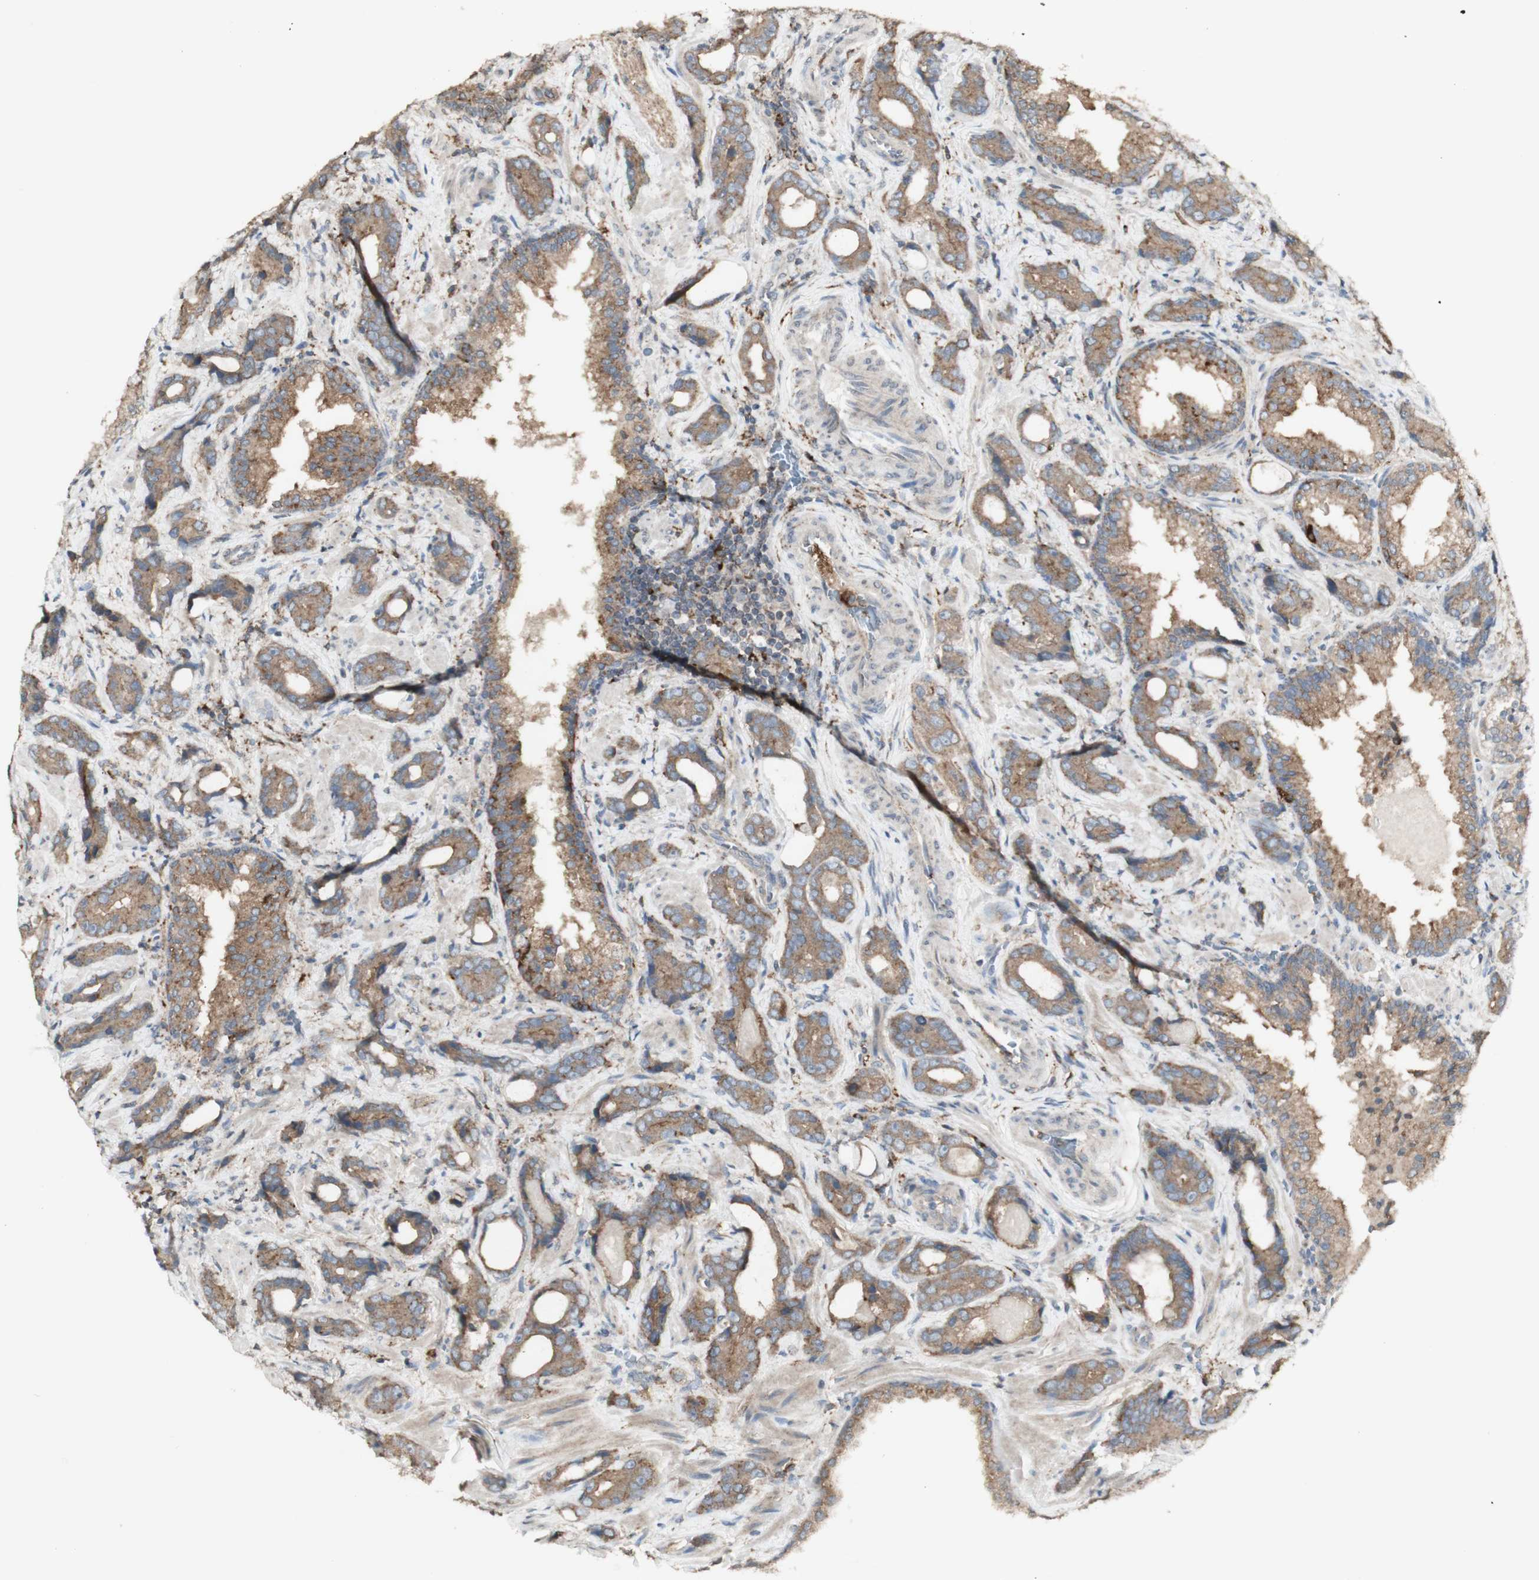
{"staining": {"intensity": "moderate", "quantity": ">75%", "location": "cytoplasmic/membranous"}, "tissue": "prostate cancer", "cell_type": "Tumor cells", "image_type": "cancer", "snomed": [{"axis": "morphology", "description": "Adenocarcinoma, Low grade"}, {"axis": "topography", "description": "Prostate"}], "caption": "Immunohistochemistry of prostate cancer displays medium levels of moderate cytoplasmic/membranous staining in about >75% of tumor cells.", "gene": "ATP6V1E1", "patient": {"sex": "male", "age": 60}}